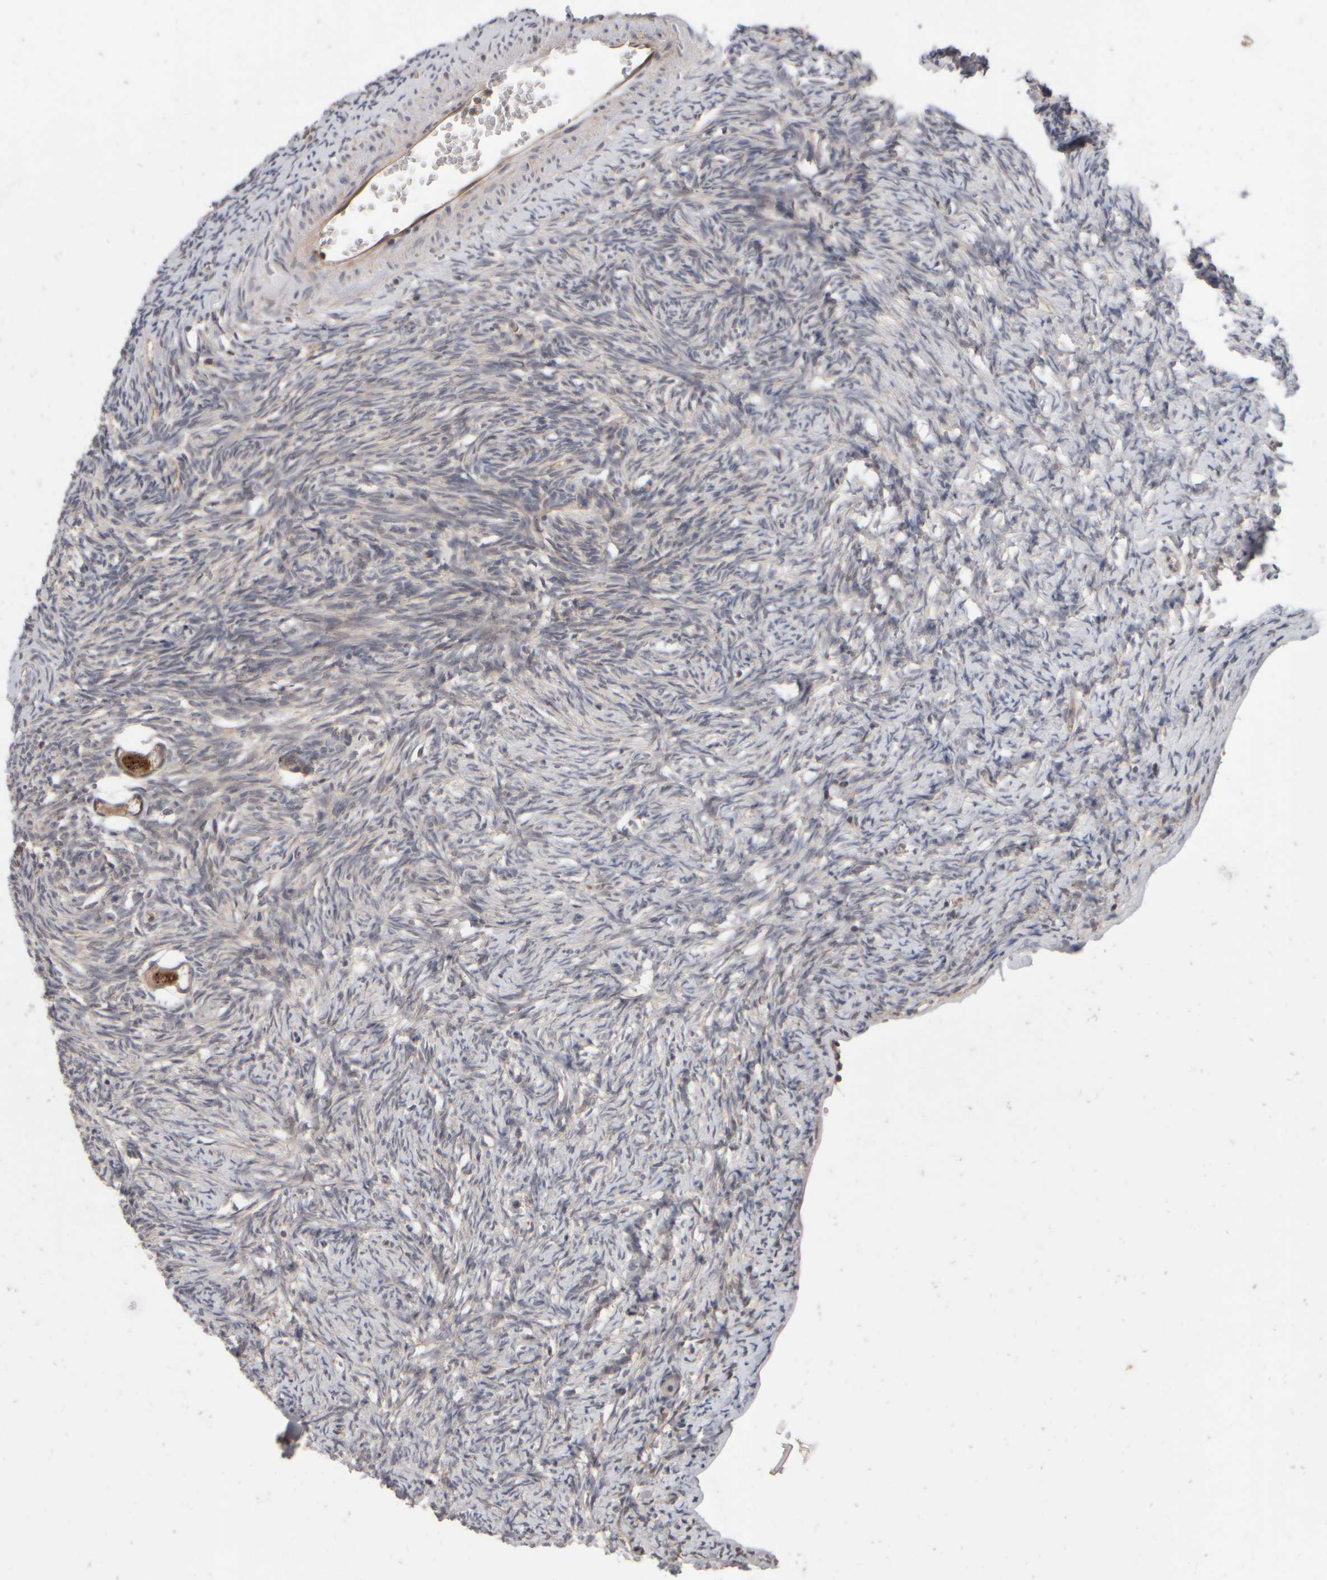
{"staining": {"intensity": "moderate", "quantity": ">75%", "location": "cytoplasmic/membranous,nuclear"}, "tissue": "ovary", "cell_type": "Follicle cells", "image_type": "normal", "snomed": [{"axis": "morphology", "description": "Normal tissue, NOS"}, {"axis": "topography", "description": "Ovary"}], "caption": "IHC of unremarkable ovary exhibits medium levels of moderate cytoplasmic/membranous,nuclear expression in about >75% of follicle cells.", "gene": "ABHD11", "patient": {"sex": "female", "age": 34}}